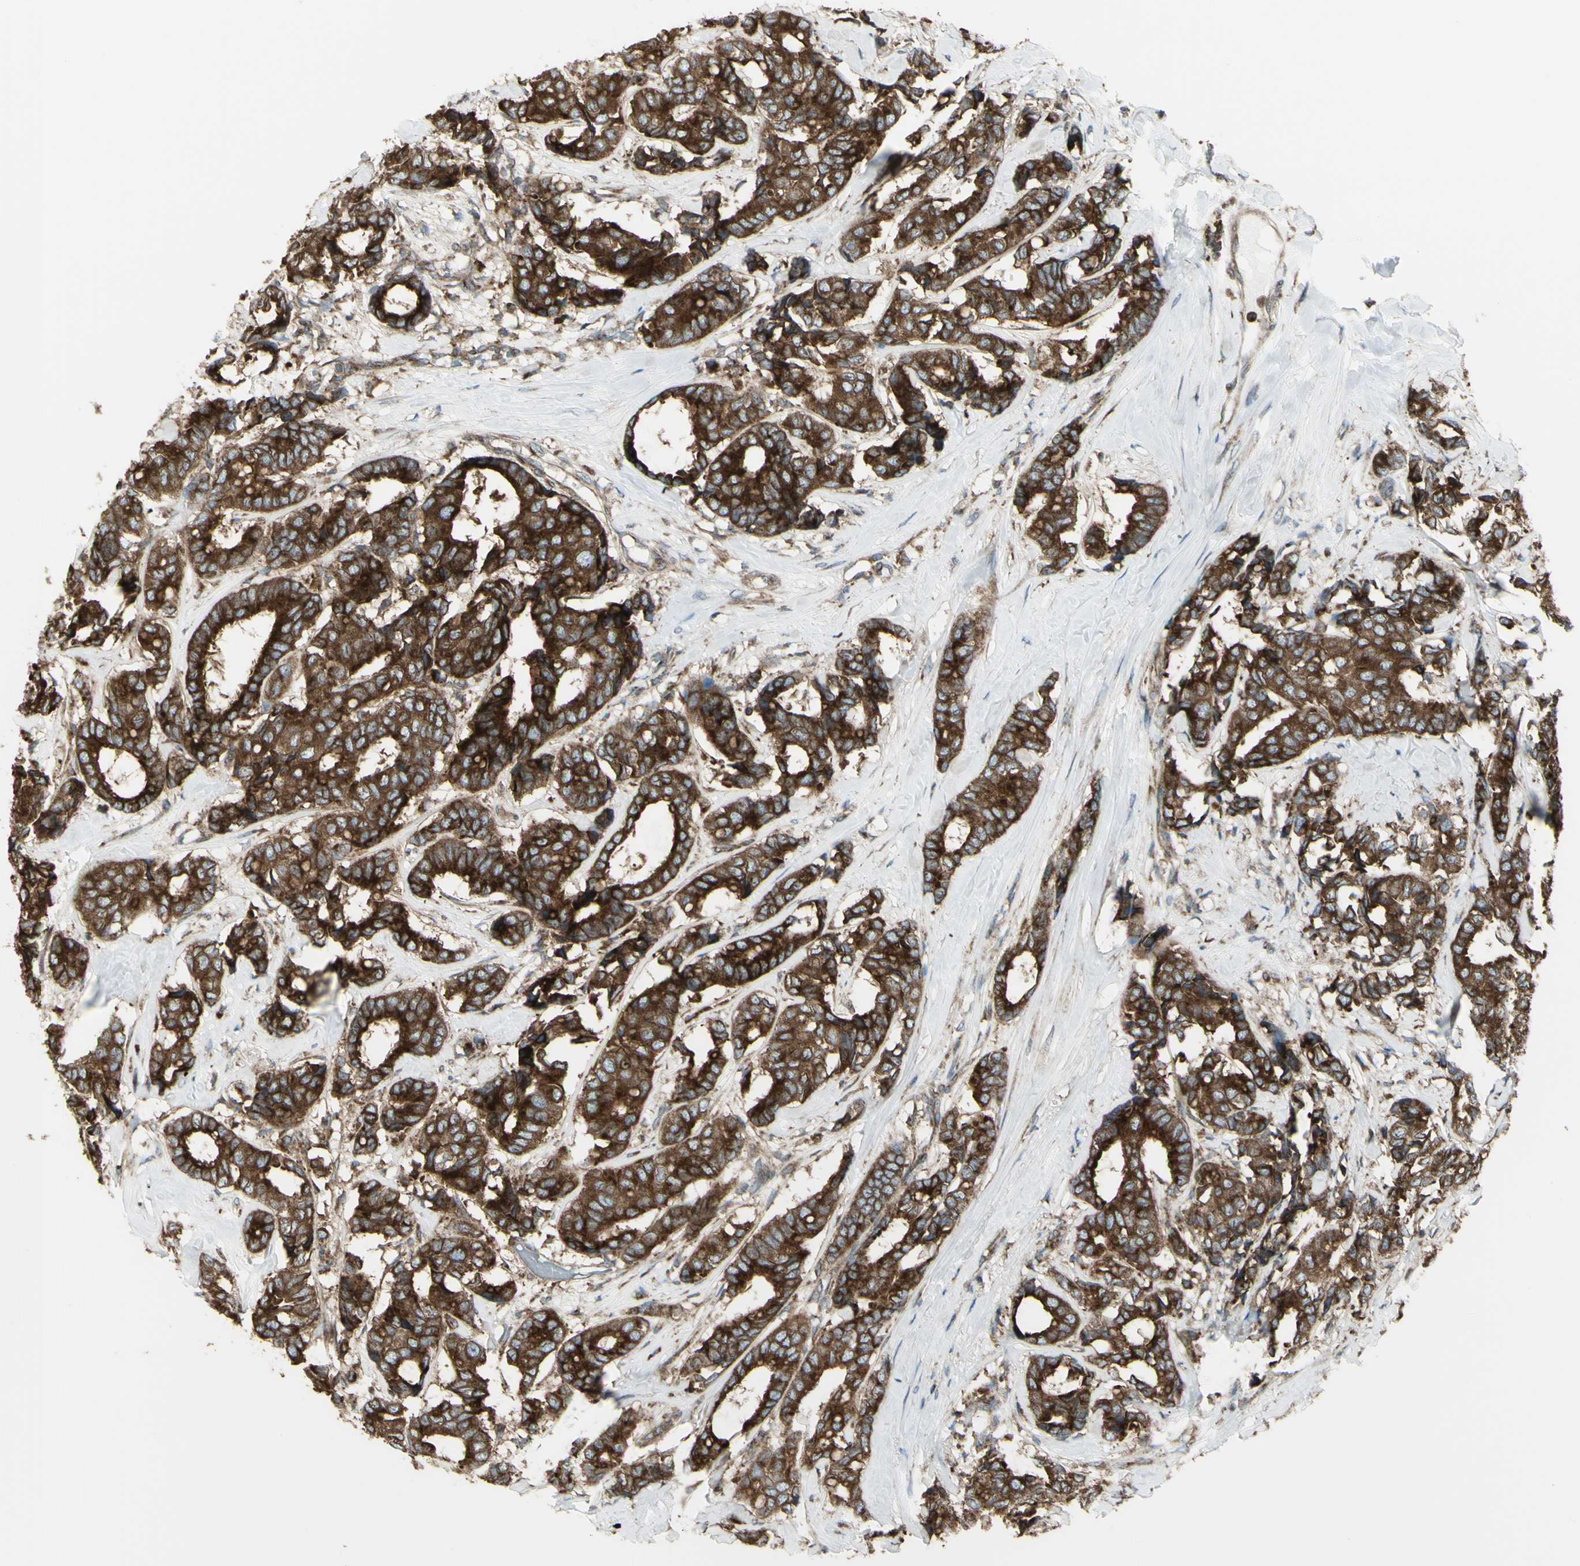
{"staining": {"intensity": "strong", "quantity": ">75%", "location": "cytoplasmic/membranous"}, "tissue": "breast cancer", "cell_type": "Tumor cells", "image_type": "cancer", "snomed": [{"axis": "morphology", "description": "Duct carcinoma"}, {"axis": "topography", "description": "Breast"}], "caption": "Invasive ductal carcinoma (breast) tissue demonstrates strong cytoplasmic/membranous expression in approximately >75% of tumor cells", "gene": "NAPA", "patient": {"sex": "female", "age": 87}}